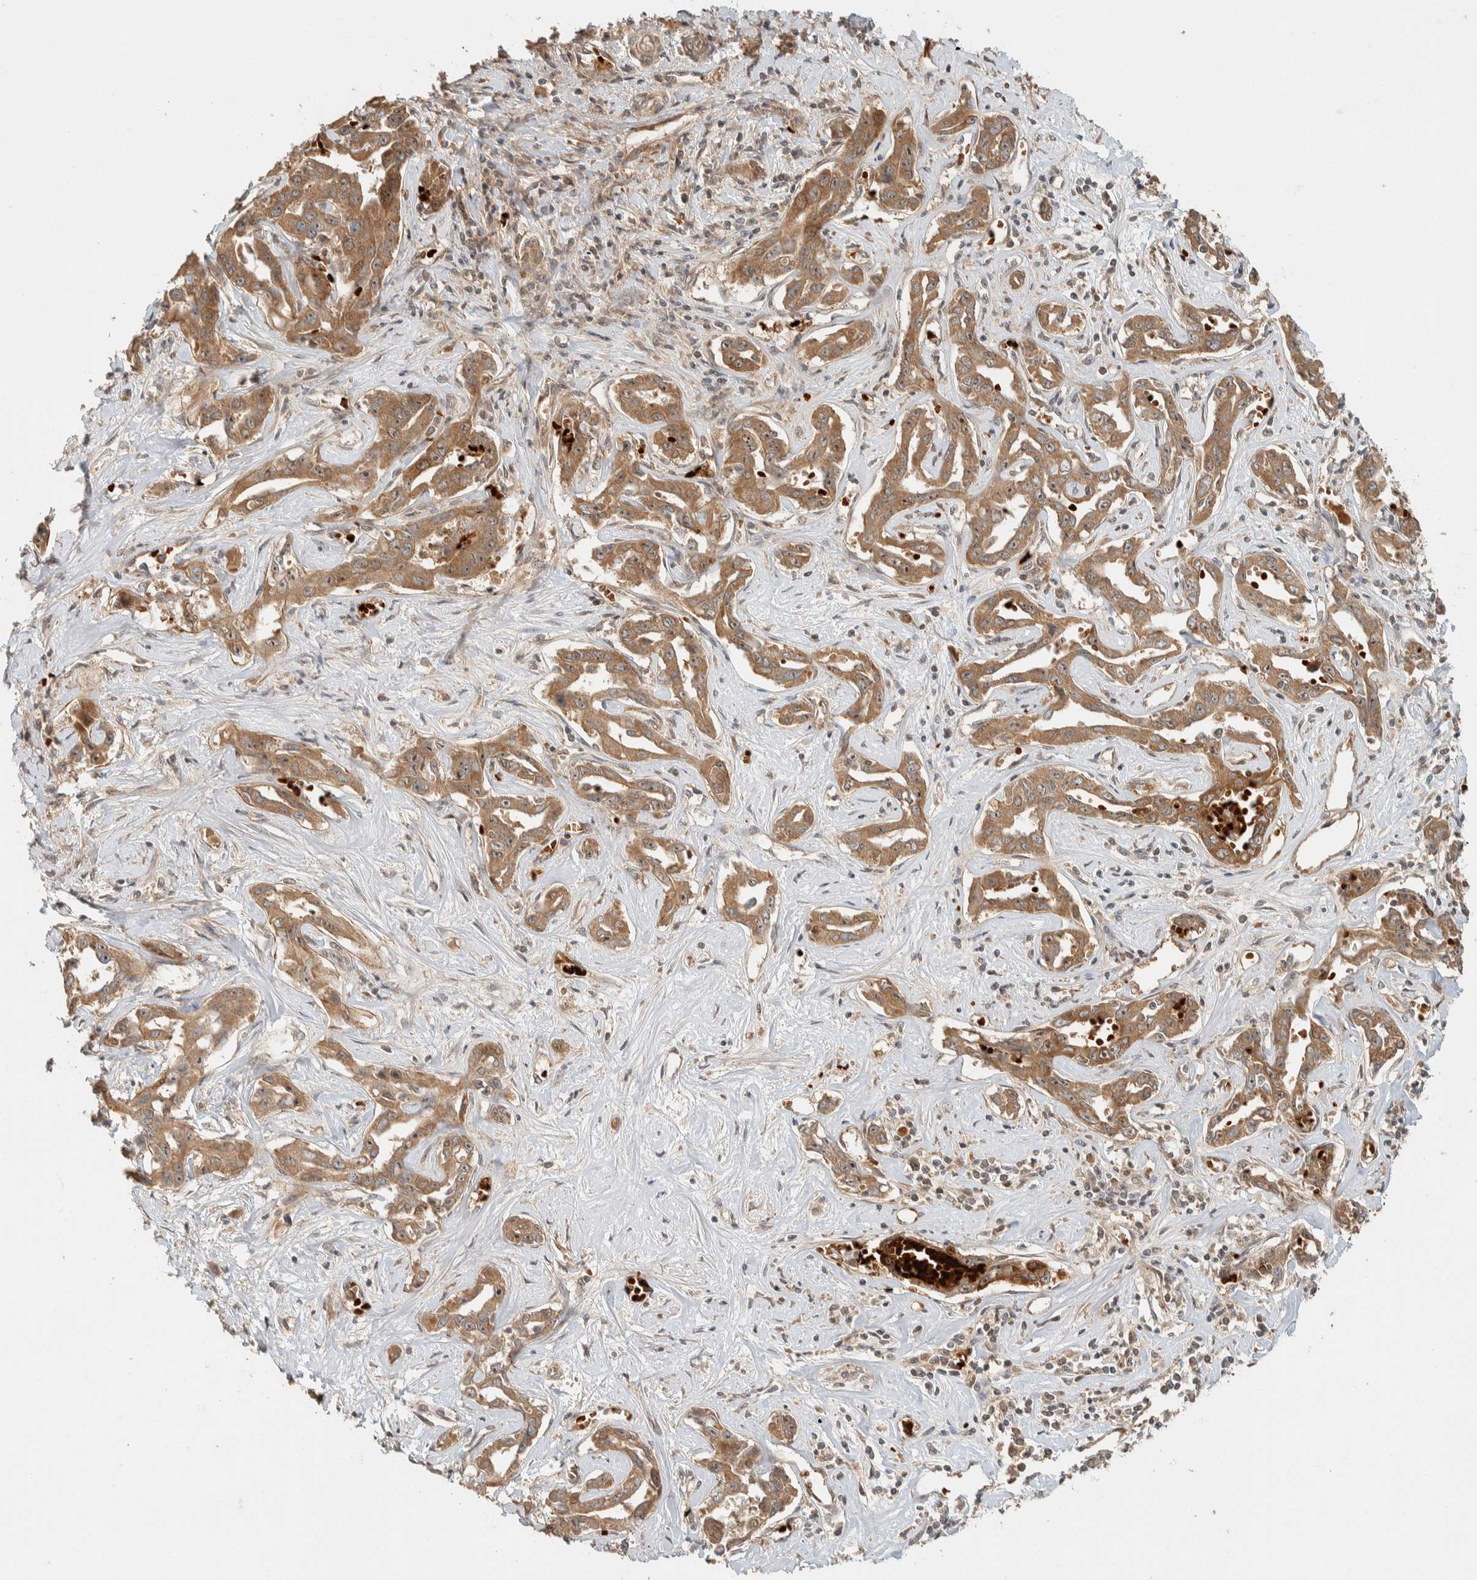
{"staining": {"intensity": "moderate", "quantity": ">75%", "location": "cytoplasmic/membranous"}, "tissue": "liver cancer", "cell_type": "Tumor cells", "image_type": "cancer", "snomed": [{"axis": "morphology", "description": "Cholangiocarcinoma"}, {"axis": "topography", "description": "Liver"}], "caption": "Protein staining of liver cholangiocarcinoma tissue exhibits moderate cytoplasmic/membranous staining in about >75% of tumor cells. (brown staining indicates protein expression, while blue staining denotes nuclei).", "gene": "ZBTB2", "patient": {"sex": "male", "age": 59}}